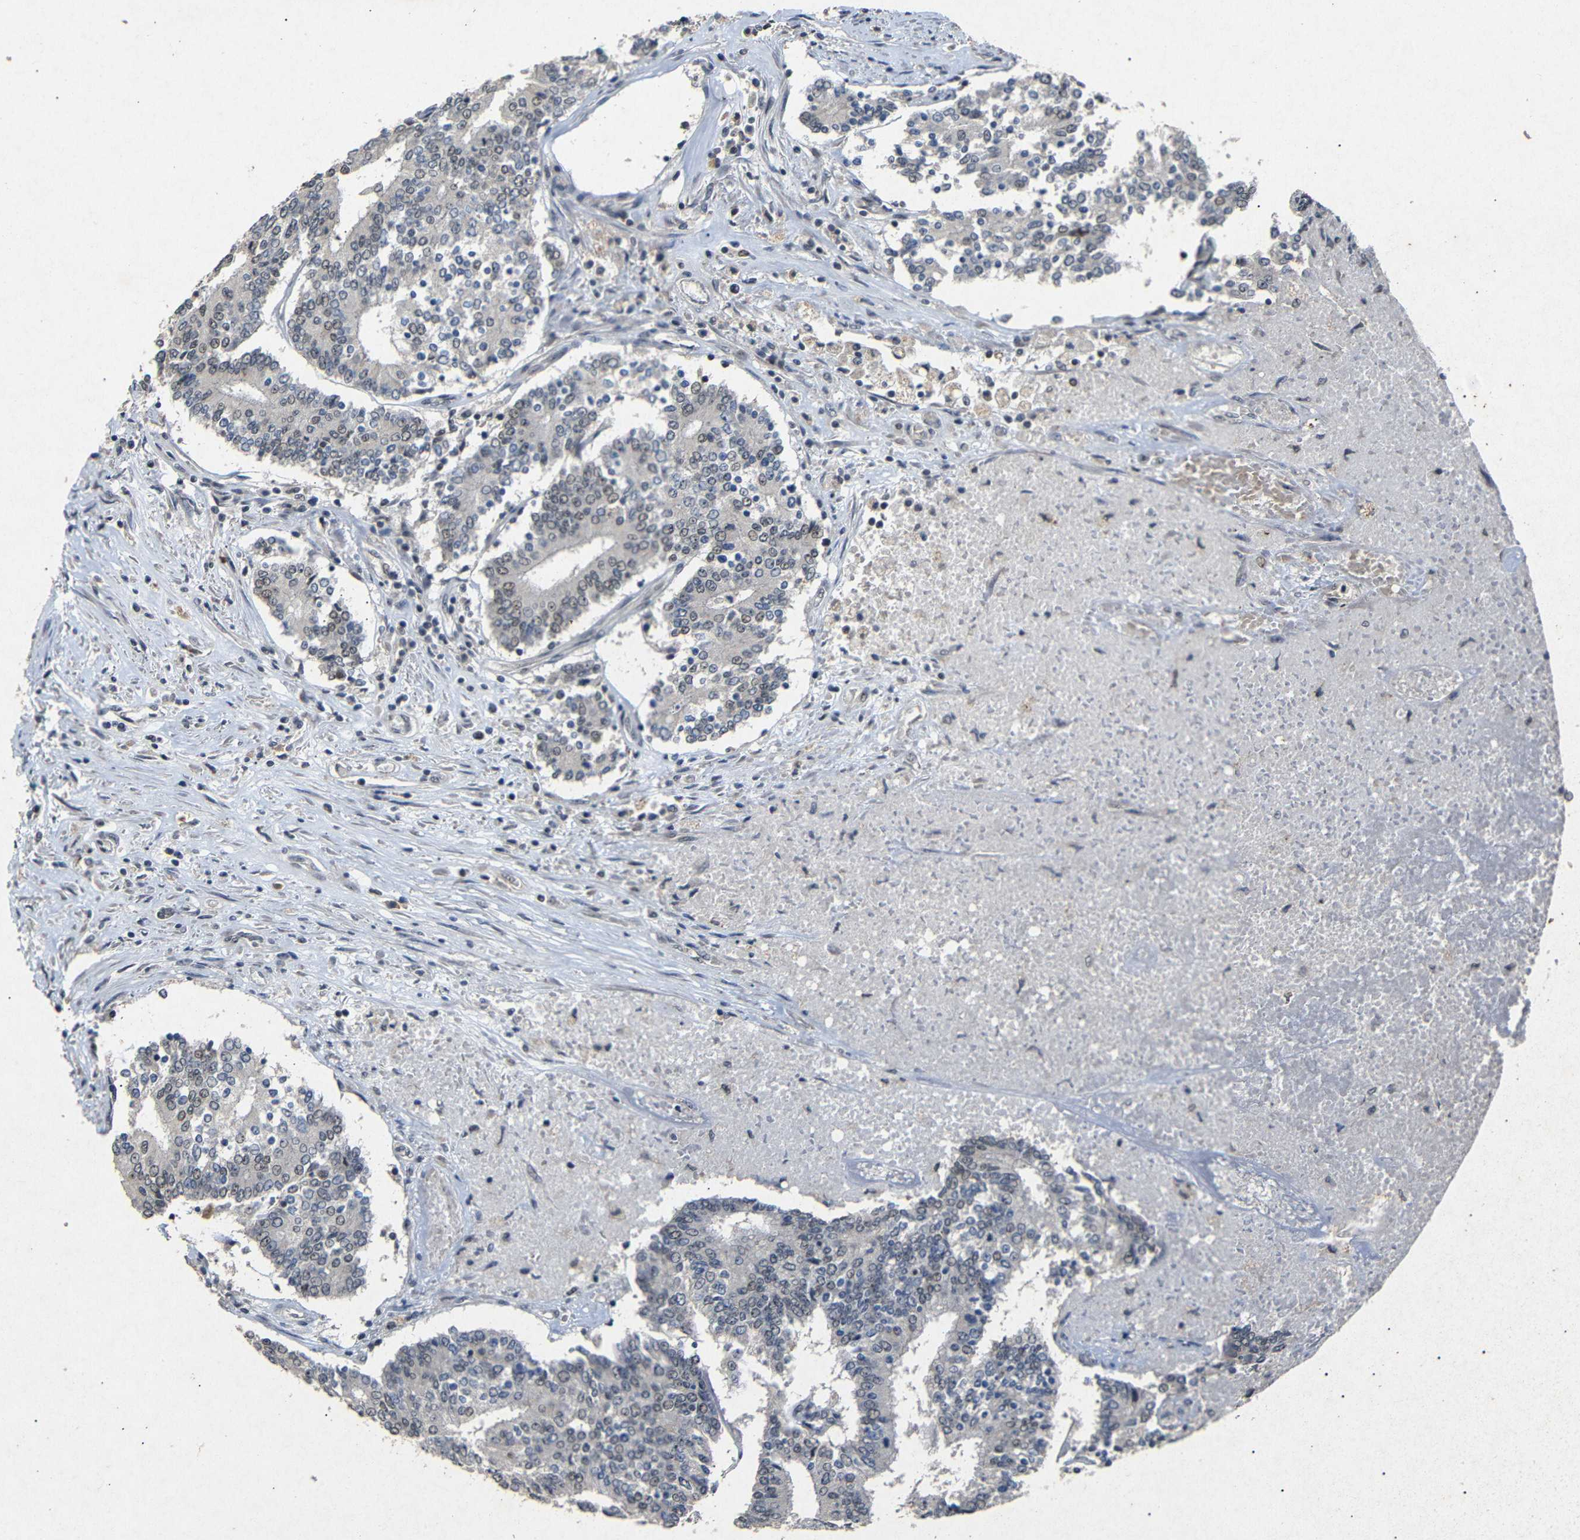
{"staining": {"intensity": "weak", "quantity": "25%-75%", "location": "nuclear"}, "tissue": "prostate cancer", "cell_type": "Tumor cells", "image_type": "cancer", "snomed": [{"axis": "morphology", "description": "Normal tissue, NOS"}, {"axis": "morphology", "description": "Adenocarcinoma, High grade"}, {"axis": "topography", "description": "Prostate"}, {"axis": "topography", "description": "Seminal veicle"}], "caption": "High-power microscopy captured an IHC micrograph of prostate high-grade adenocarcinoma, revealing weak nuclear staining in approximately 25%-75% of tumor cells.", "gene": "PARN", "patient": {"sex": "male", "age": 55}}